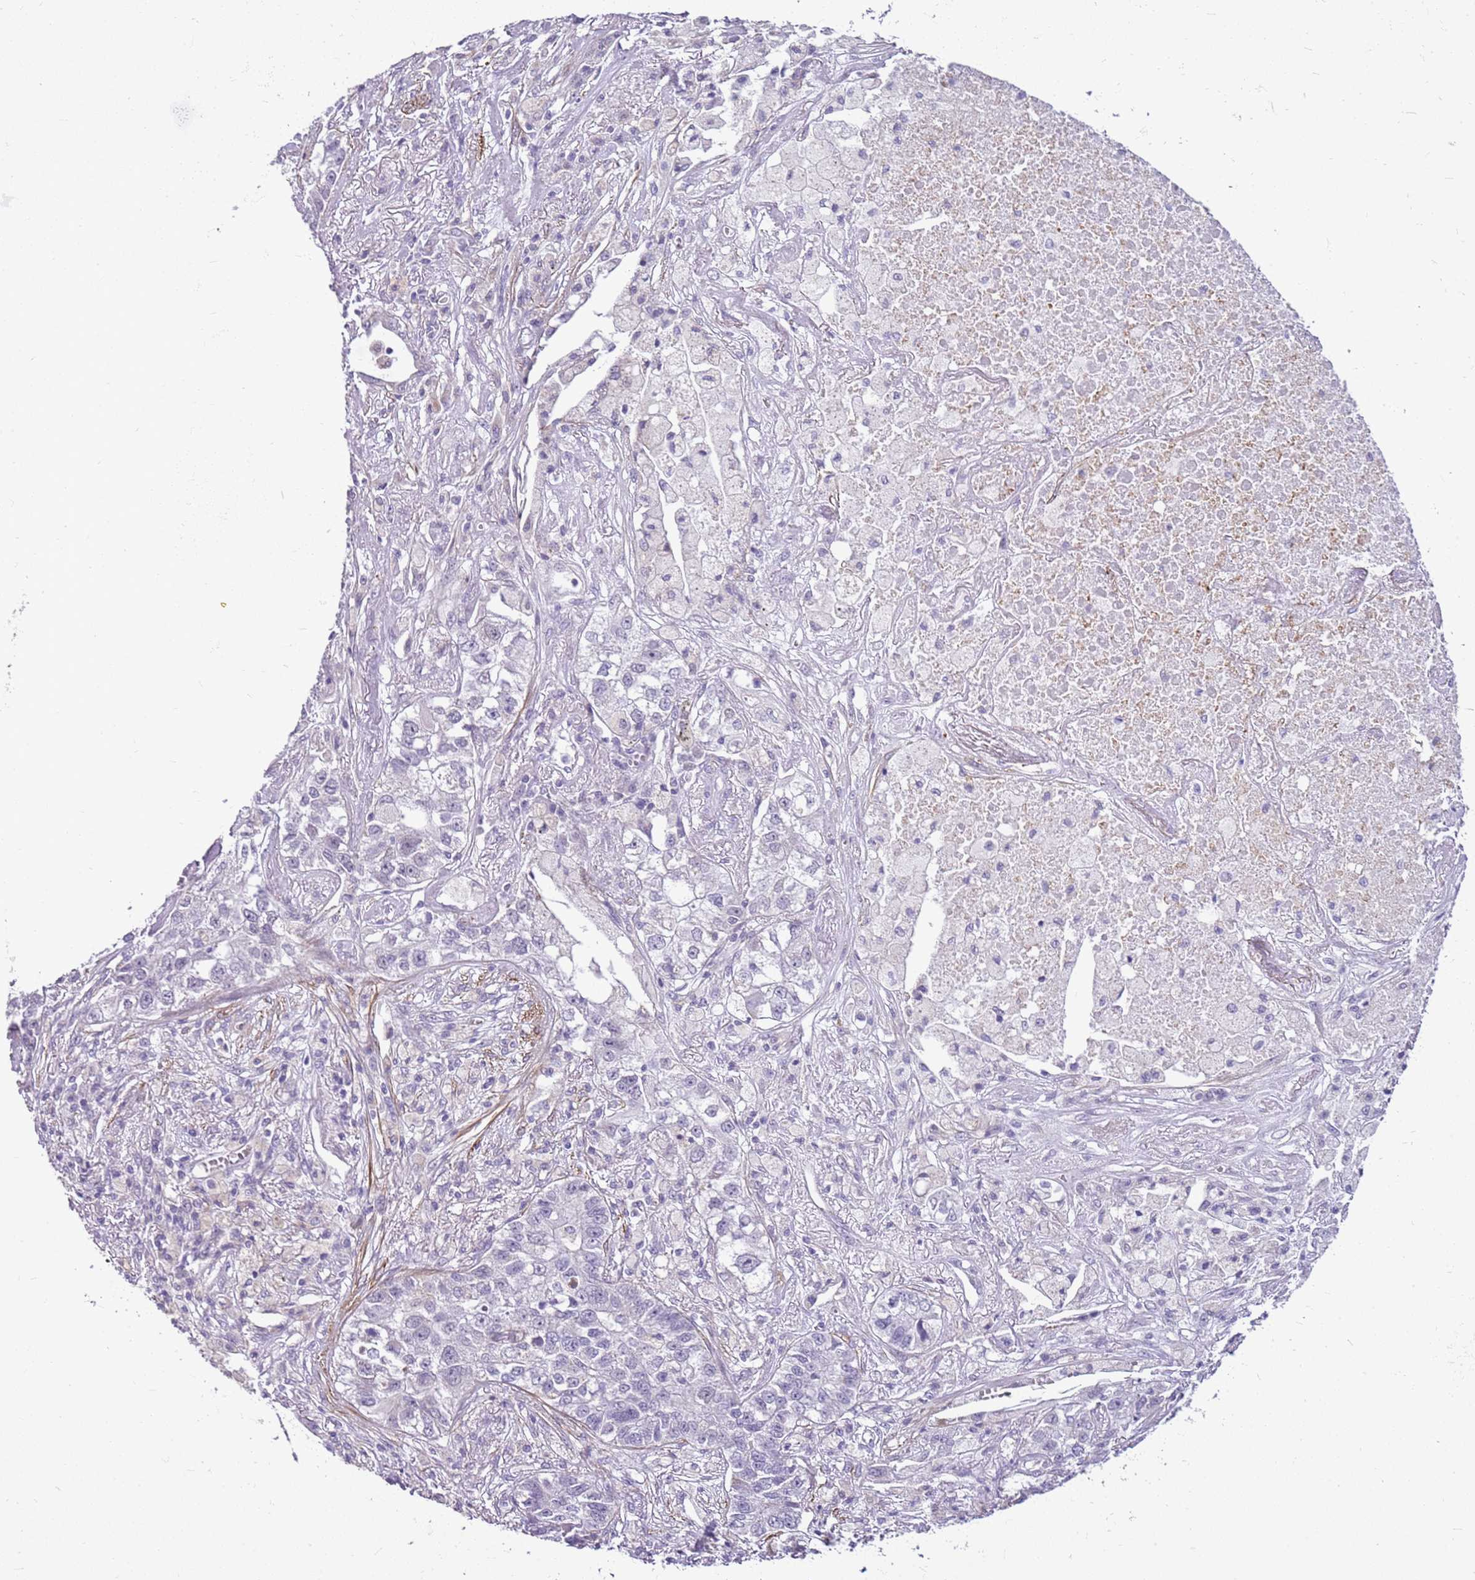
{"staining": {"intensity": "negative", "quantity": "none", "location": "none"}, "tissue": "lung cancer", "cell_type": "Tumor cells", "image_type": "cancer", "snomed": [{"axis": "morphology", "description": "Adenocarcinoma, NOS"}, {"axis": "topography", "description": "Lung"}], "caption": "IHC of human lung adenocarcinoma reveals no expression in tumor cells.", "gene": "SMIM4", "patient": {"sex": "male", "age": 49}}